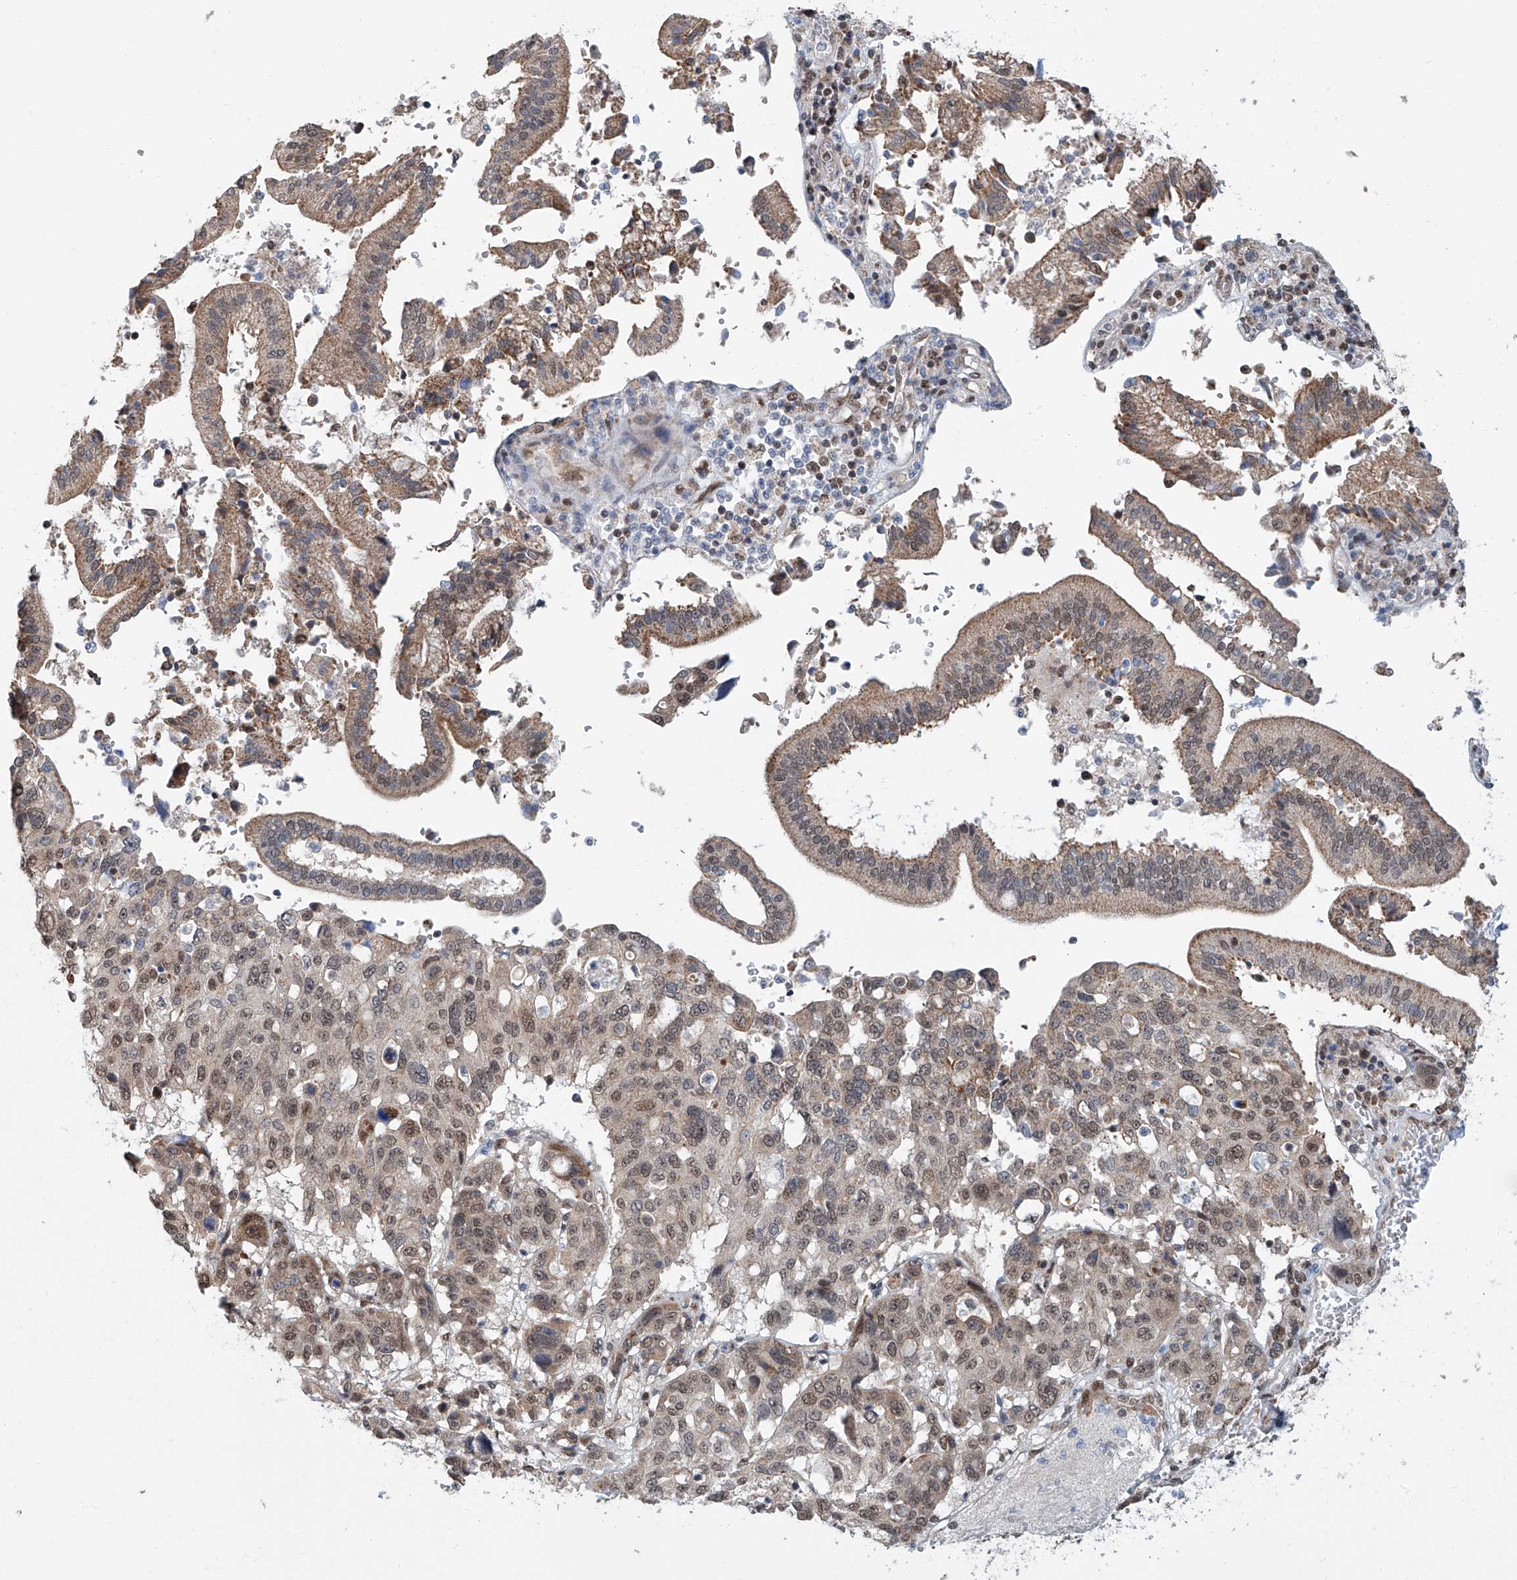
{"staining": {"intensity": "moderate", "quantity": ">75%", "location": "cytoplasmic/membranous,nuclear"}, "tissue": "pancreatic cancer", "cell_type": "Tumor cells", "image_type": "cancer", "snomed": [{"axis": "morphology", "description": "Adenocarcinoma, NOS"}, {"axis": "topography", "description": "Pancreas"}], "caption": "Immunohistochemical staining of human pancreatic cancer (adenocarcinoma) reveals medium levels of moderate cytoplasmic/membranous and nuclear protein staining in approximately >75% of tumor cells.", "gene": "SDE2", "patient": {"sex": "male", "age": 46}}